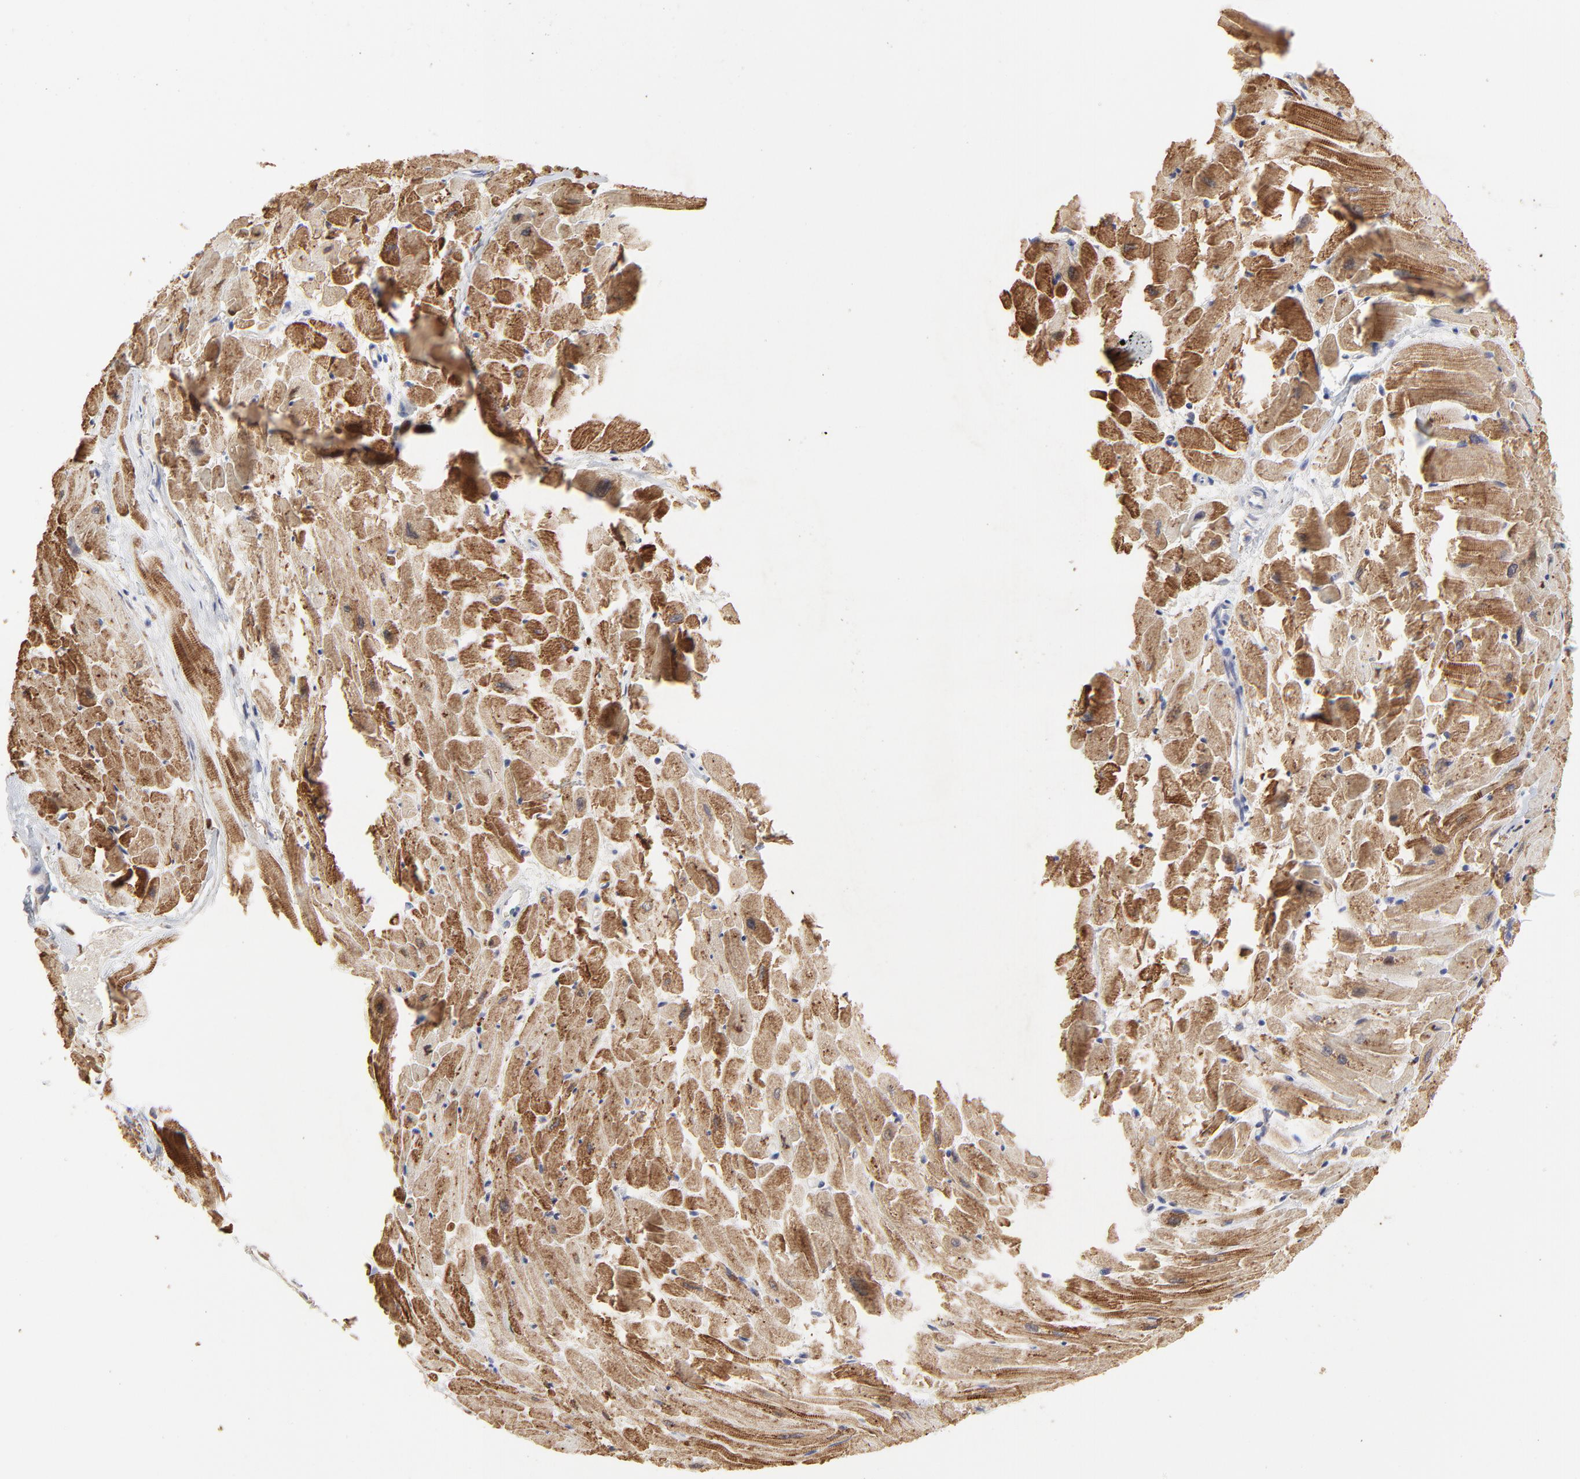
{"staining": {"intensity": "moderate", "quantity": ">75%", "location": "cytoplasmic/membranous"}, "tissue": "heart muscle", "cell_type": "Cardiomyocytes", "image_type": "normal", "snomed": [{"axis": "morphology", "description": "Normal tissue, NOS"}, {"axis": "topography", "description": "Heart"}], "caption": "Immunohistochemistry staining of normal heart muscle, which displays medium levels of moderate cytoplasmic/membranous expression in about >75% of cardiomyocytes indicating moderate cytoplasmic/membranous protein expression. The staining was performed using DAB (brown) for protein detection and nuclei were counterstained in hematoxylin (blue).", "gene": "NCAPH", "patient": {"sex": "female", "age": 19}}